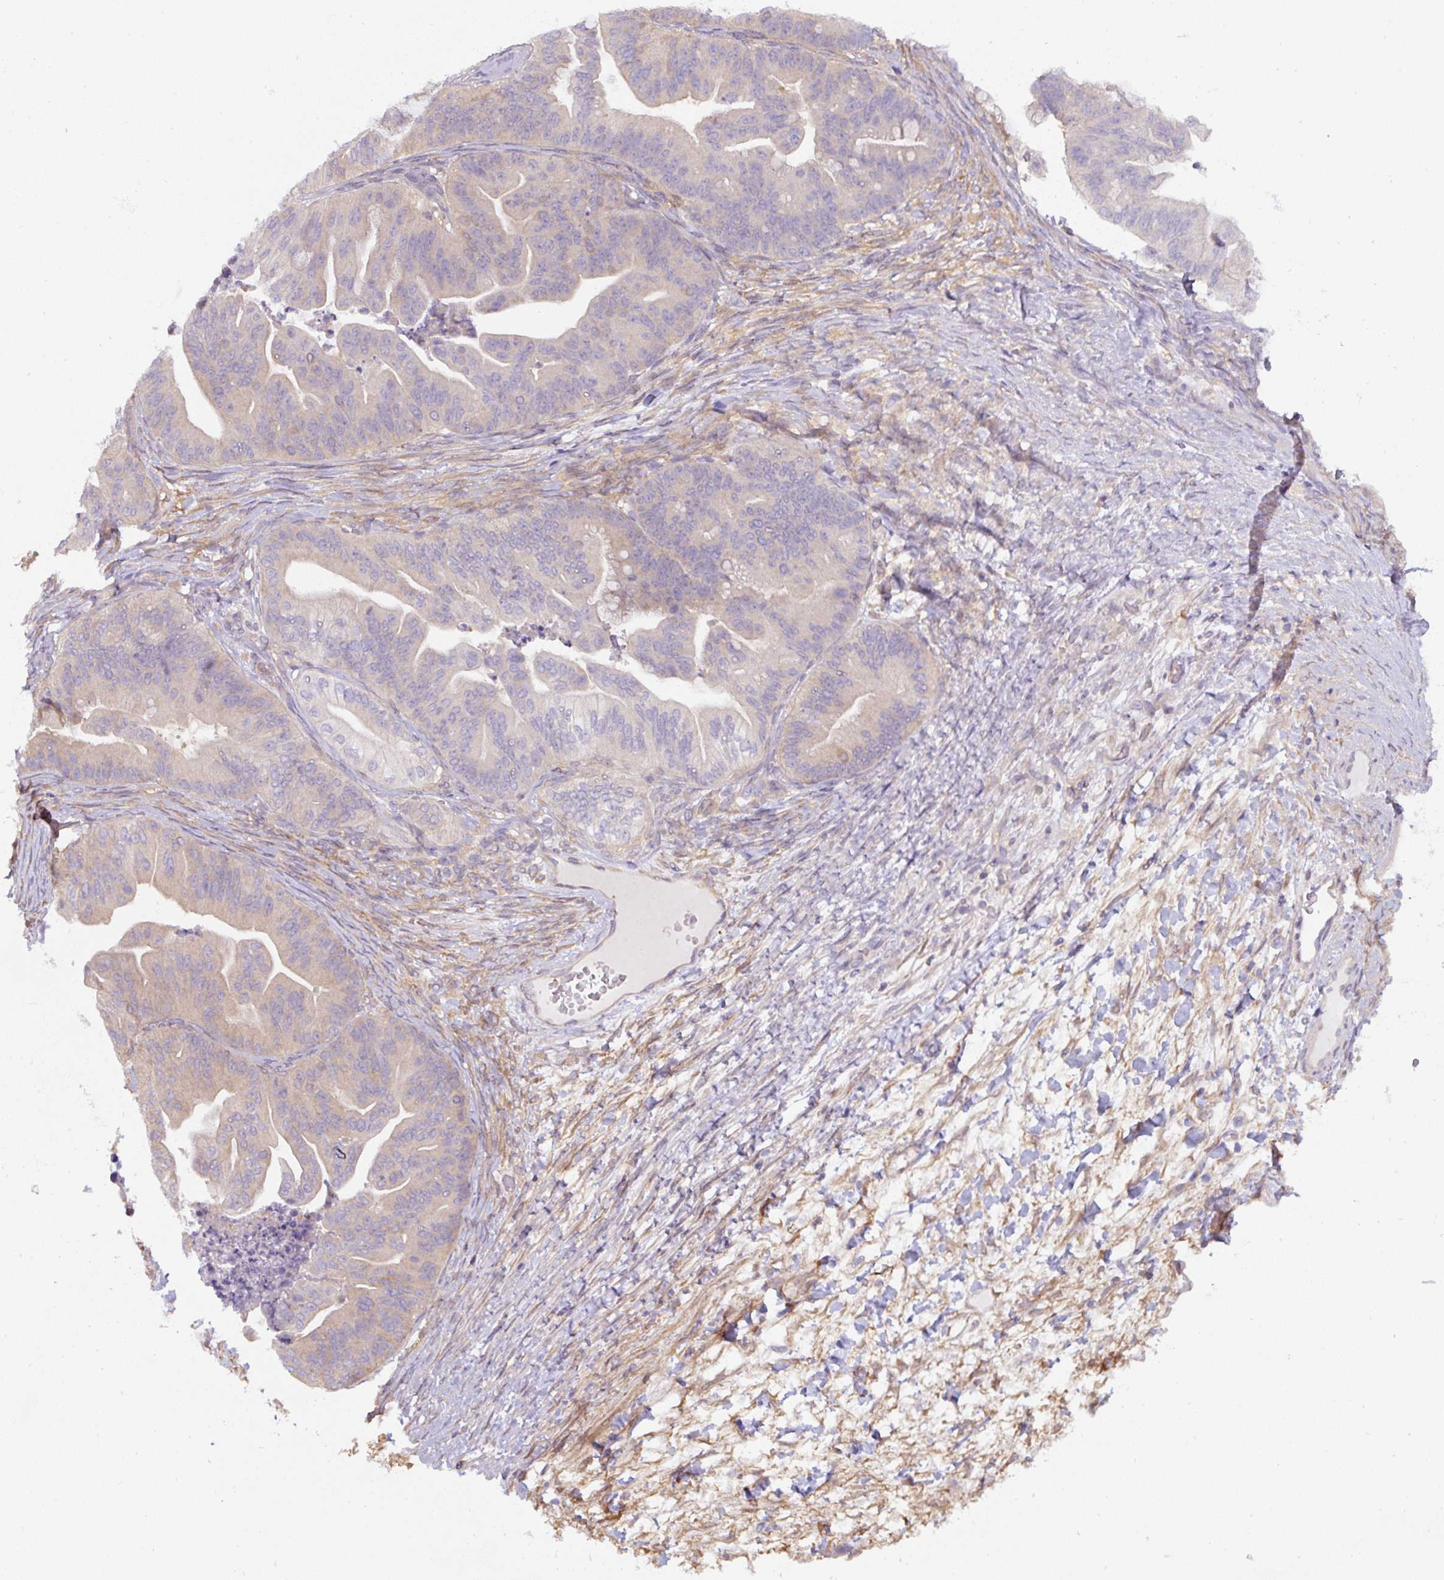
{"staining": {"intensity": "weak", "quantity": "<25%", "location": "cytoplasmic/membranous"}, "tissue": "ovarian cancer", "cell_type": "Tumor cells", "image_type": "cancer", "snomed": [{"axis": "morphology", "description": "Cystadenocarcinoma, mucinous, NOS"}, {"axis": "topography", "description": "Ovary"}], "caption": "DAB (3,3'-diaminobenzidine) immunohistochemical staining of human ovarian cancer (mucinous cystadenocarcinoma) exhibits no significant expression in tumor cells. Nuclei are stained in blue.", "gene": "ST13", "patient": {"sex": "female", "age": 67}}